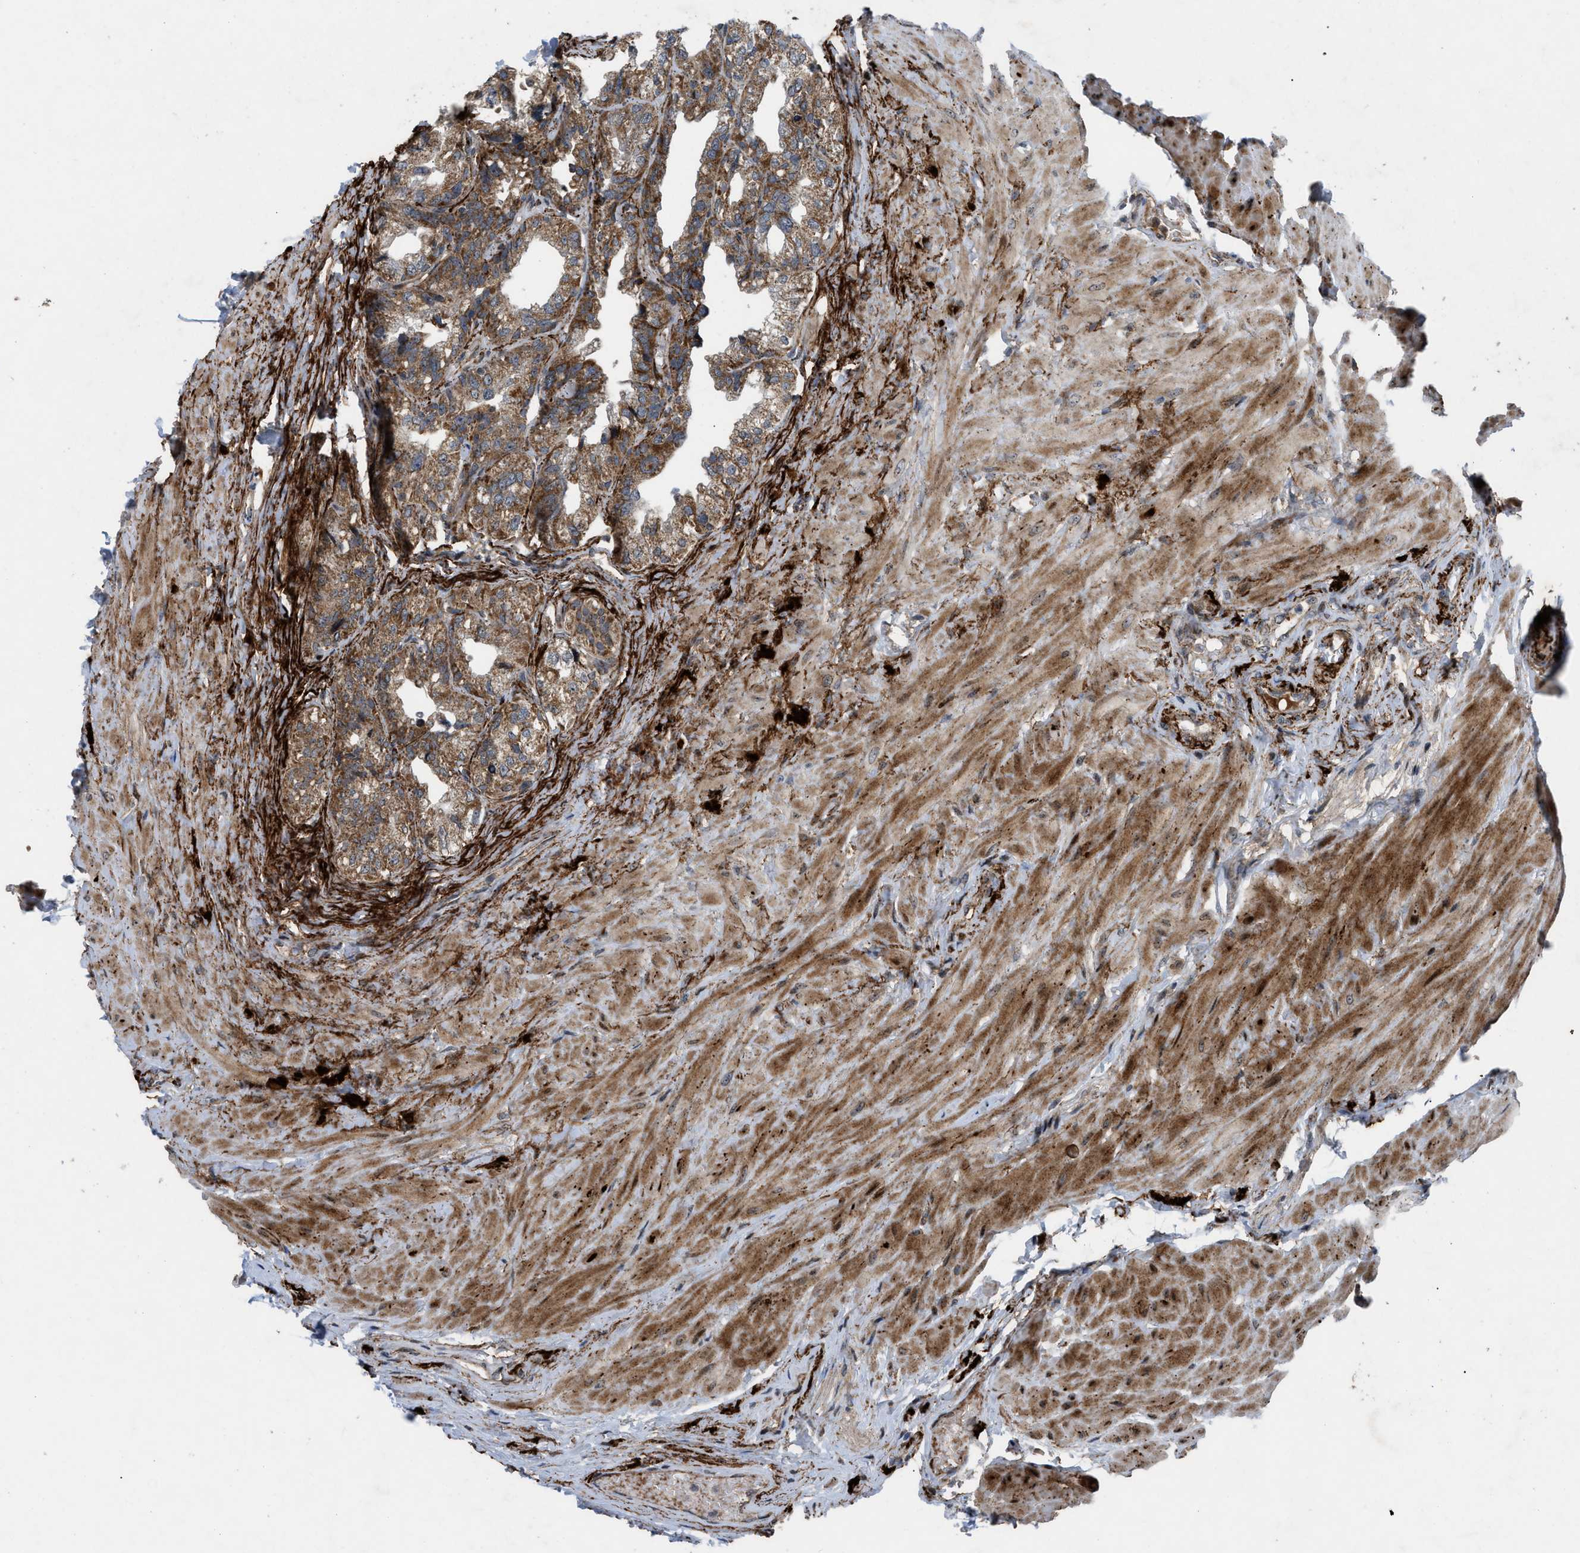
{"staining": {"intensity": "moderate", "quantity": ">75%", "location": "cytoplasmic/membranous"}, "tissue": "seminal vesicle", "cell_type": "Glandular cells", "image_type": "normal", "snomed": [{"axis": "morphology", "description": "Normal tissue, NOS"}, {"axis": "topography", "description": "Seminal veicle"}], "caption": "Unremarkable seminal vesicle was stained to show a protein in brown. There is medium levels of moderate cytoplasmic/membranous positivity in about >75% of glandular cells.", "gene": "AP3M2", "patient": {"sex": "male", "age": 68}}